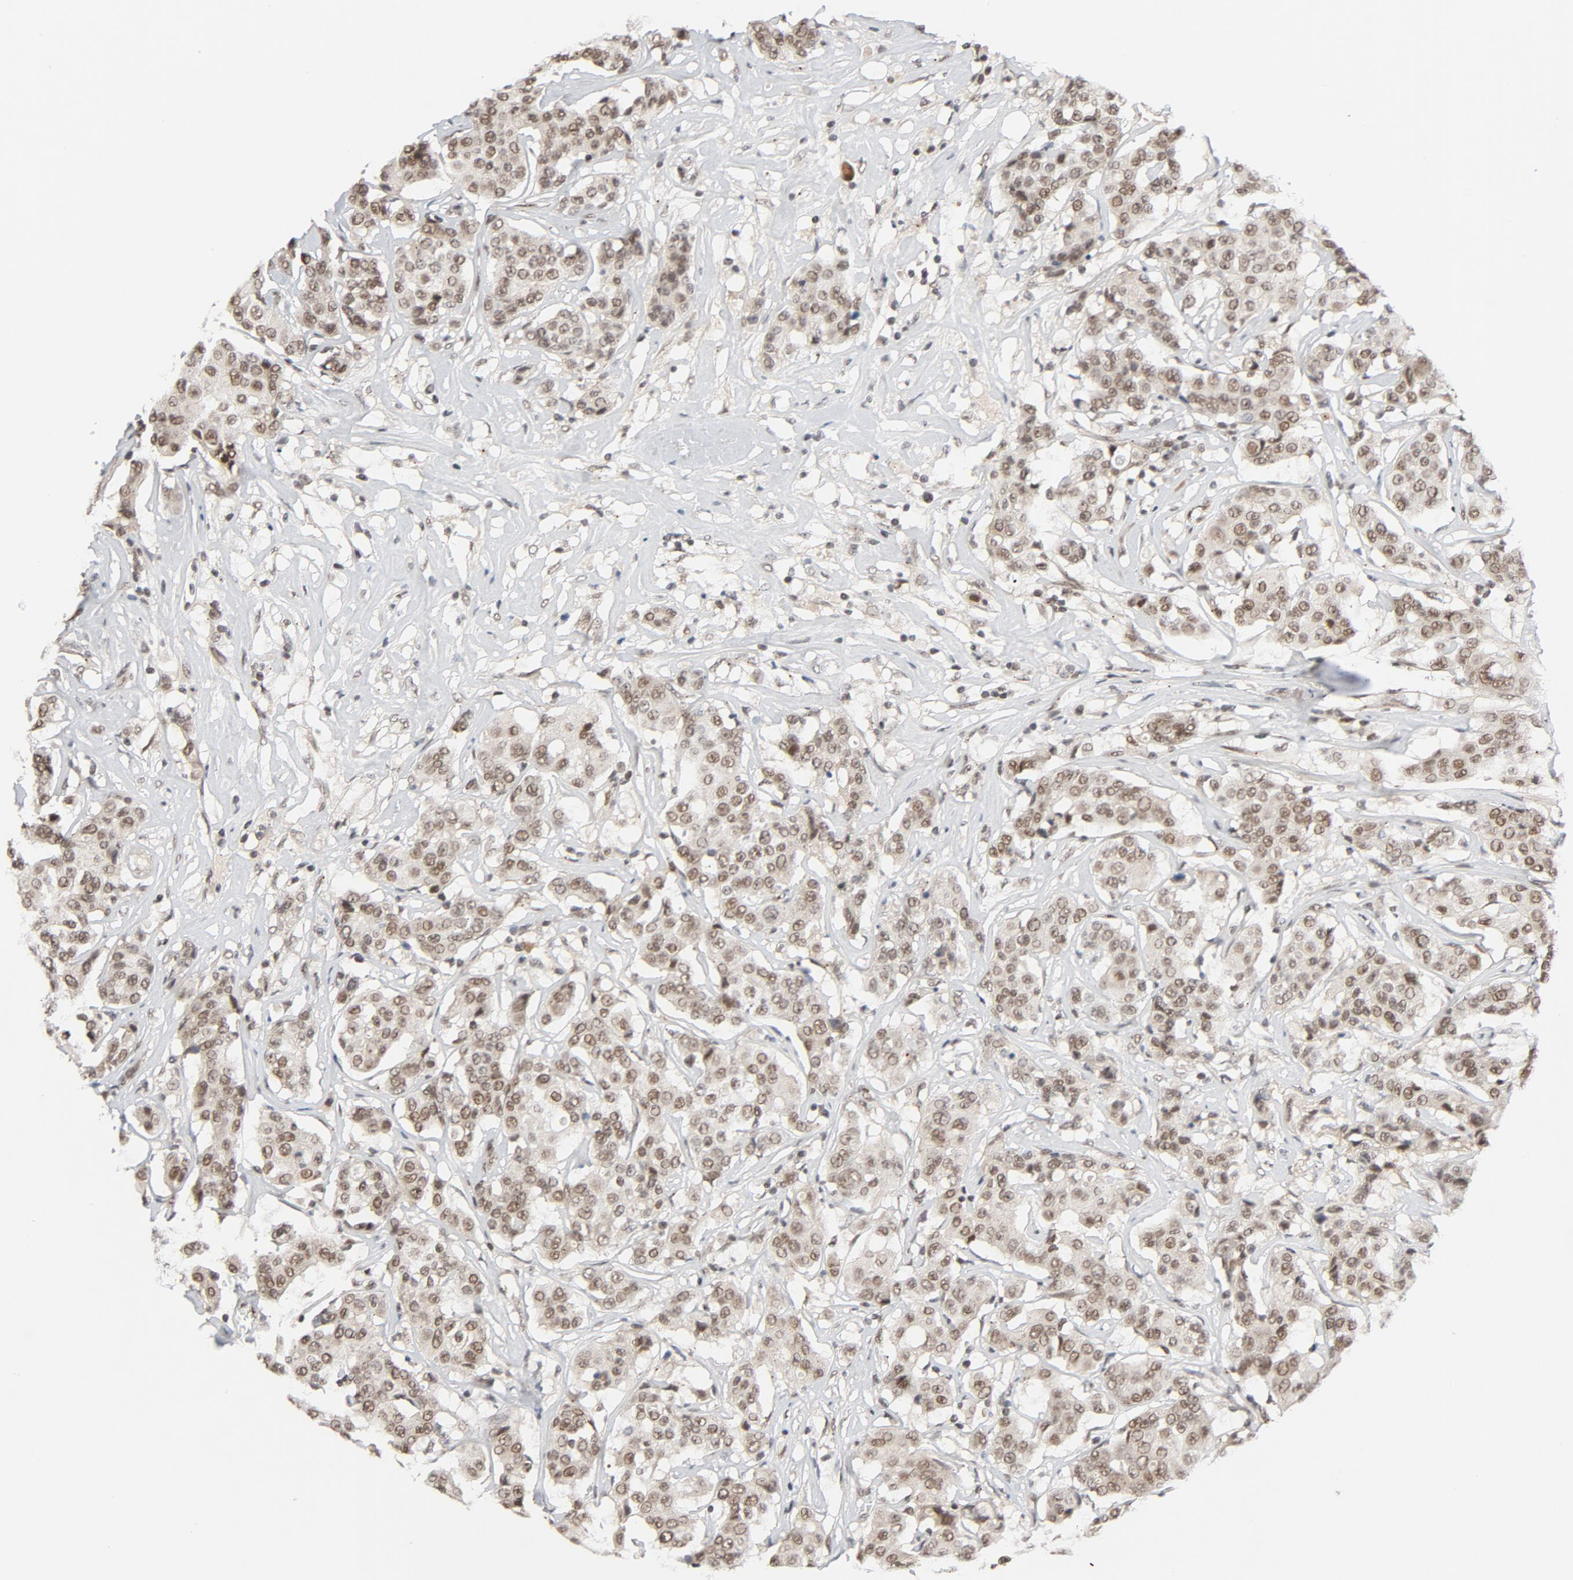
{"staining": {"intensity": "strong", "quantity": ">75%", "location": "nuclear"}, "tissue": "breast cancer", "cell_type": "Tumor cells", "image_type": "cancer", "snomed": [{"axis": "morphology", "description": "Duct carcinoma"}, {"axis": "topography", "description": "Breast"}], "caption": "Brown immunohistochemical staining in human breast intraductal carcinoma exhibits strong nuclear staining in approximately >75% of tumor cells.", "gene": "SMARCD1", "patient": {"sex": "female", "age": 27}}